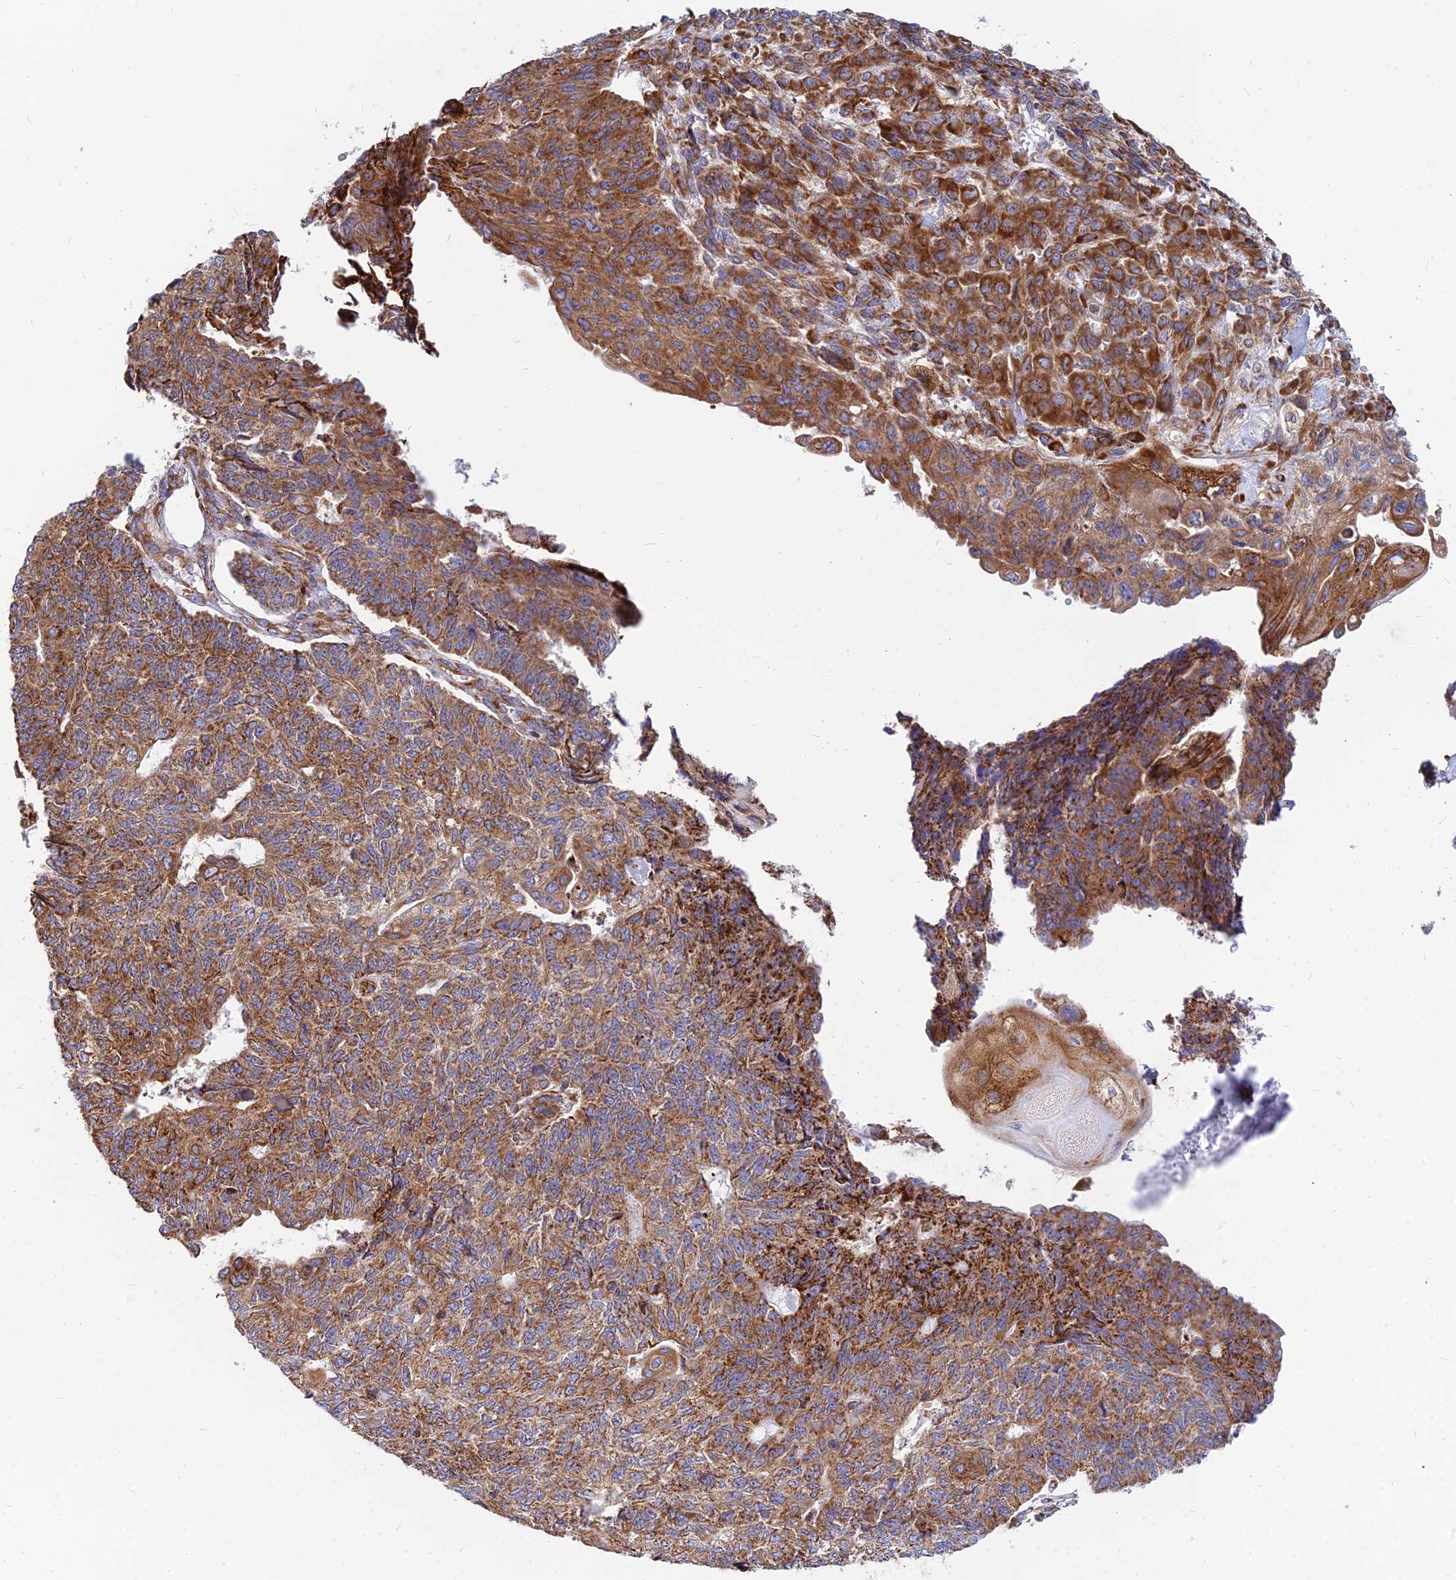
{"staining": {"intensity": "moderate", "quantity": ">75%", "location": "cytoplasmic/membranous"}, "tissue": "endometrial cancer", "cell_type": "Tumor cells", "image_type": "cancer", "snomed": [{"axis": "morphology", "description": "Adenocarcinoma, NOS"}, {"axis": "topography", "description": "Endometrium"}], "caption": "Protein expression analysis of human endometrial adenocarcinoma reveals moderate cytoplasmic/membranous staining in approximately >75% of tumor cells.", "gene": "CCT6B", "patient": {"sex": "female", "age": 32}}